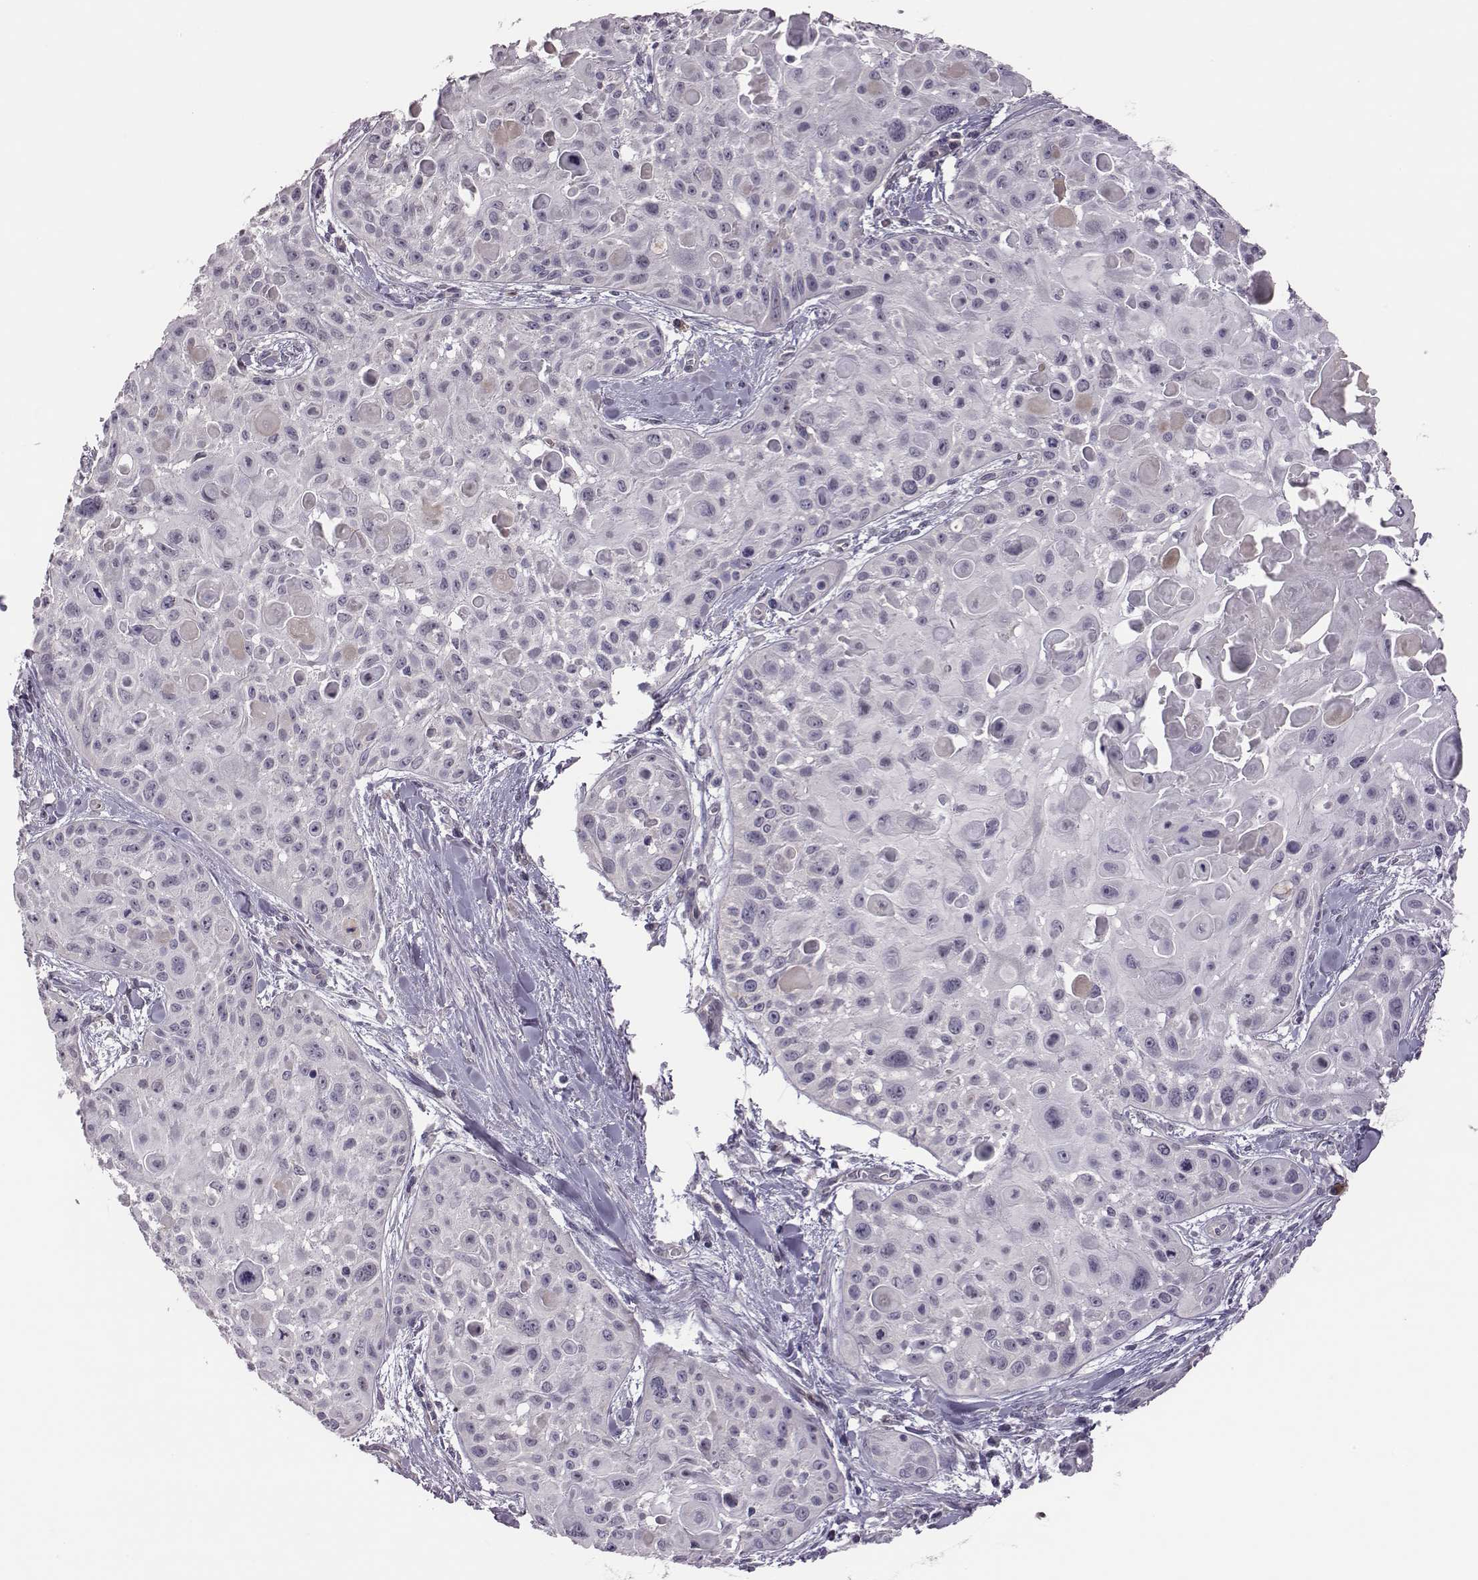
{"staining": {"intensity": "negative", "quantity": "none", "location": "none"}, "tissue": "skin cancer", "cell_type": "Tumor cells", "image_type": "cancer", "snomed": [{"axis": "morphology", "description": "Squamous cell carcinoma, NOS"}, {"axis": "topography", "description": "Skin"}, {"axis": "topography", "description": "Anal"}], "caption": "Tumor cells are negative for brown protein staining in skin squamous cell carcinoma.", "gene": "KMO", "patient": {"sex": "female", "age": 75}}